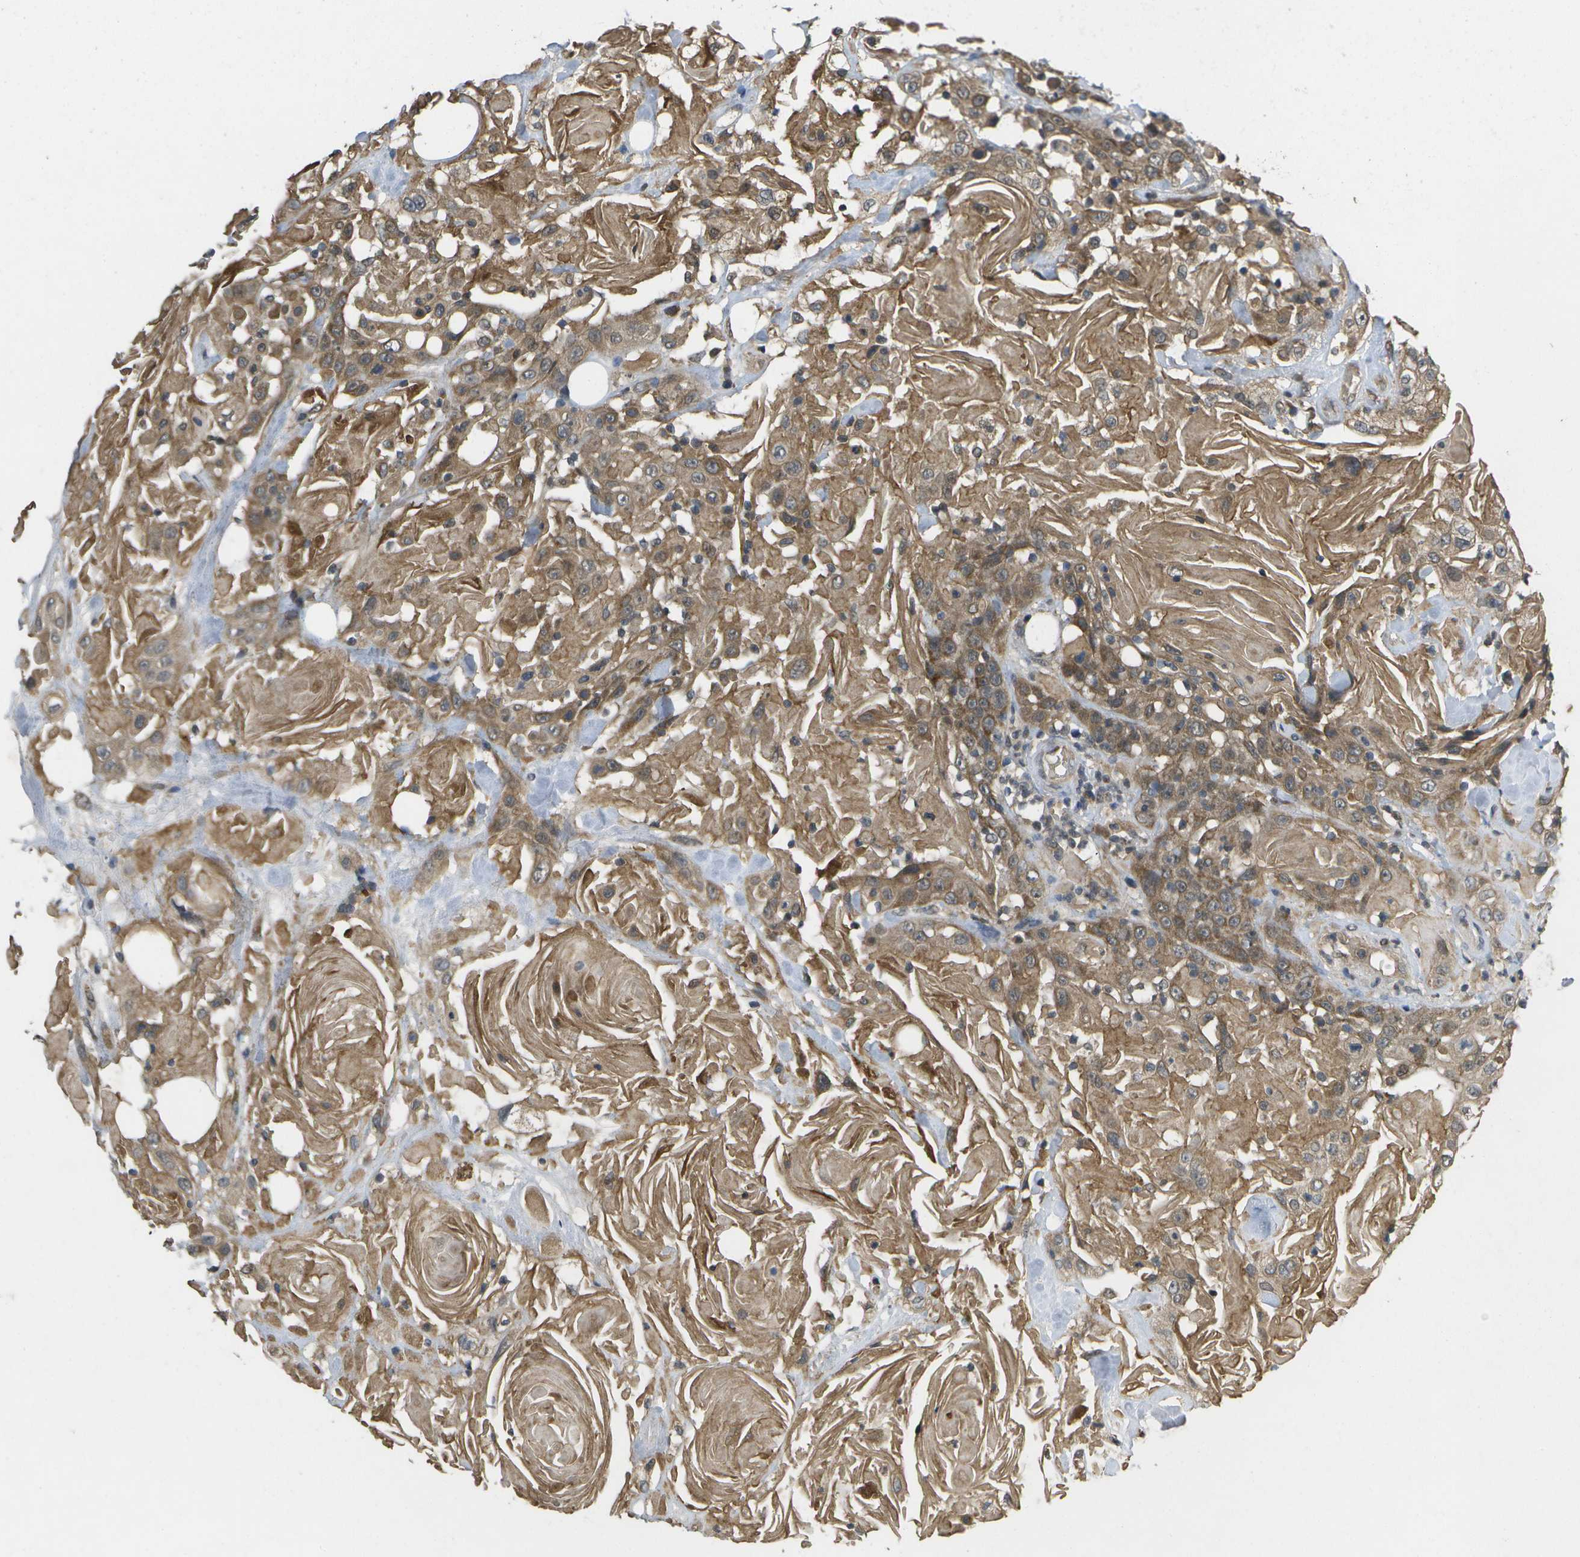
{"staining": {"intensity": "moderate", "quantity": ">75%", "location": "cytoplasmic/membranous"}, "tissue": "head and neck cancer", "cell_type": "Tumor cells", "image_type": "cancer", "snomed": [{"axis": "morphology", "description": "Squamous cell carcinoma, NOS"}, {"axis": "topography", "description": "Head-Neck"}], "caption": "Head and neck squamous cell carcinoma stained for a protein displays moderate cytoplasmic/membranous positivity in tumor cells.", "gene": "ALAS1", "patient": {"sex": "female", "age": 84}}